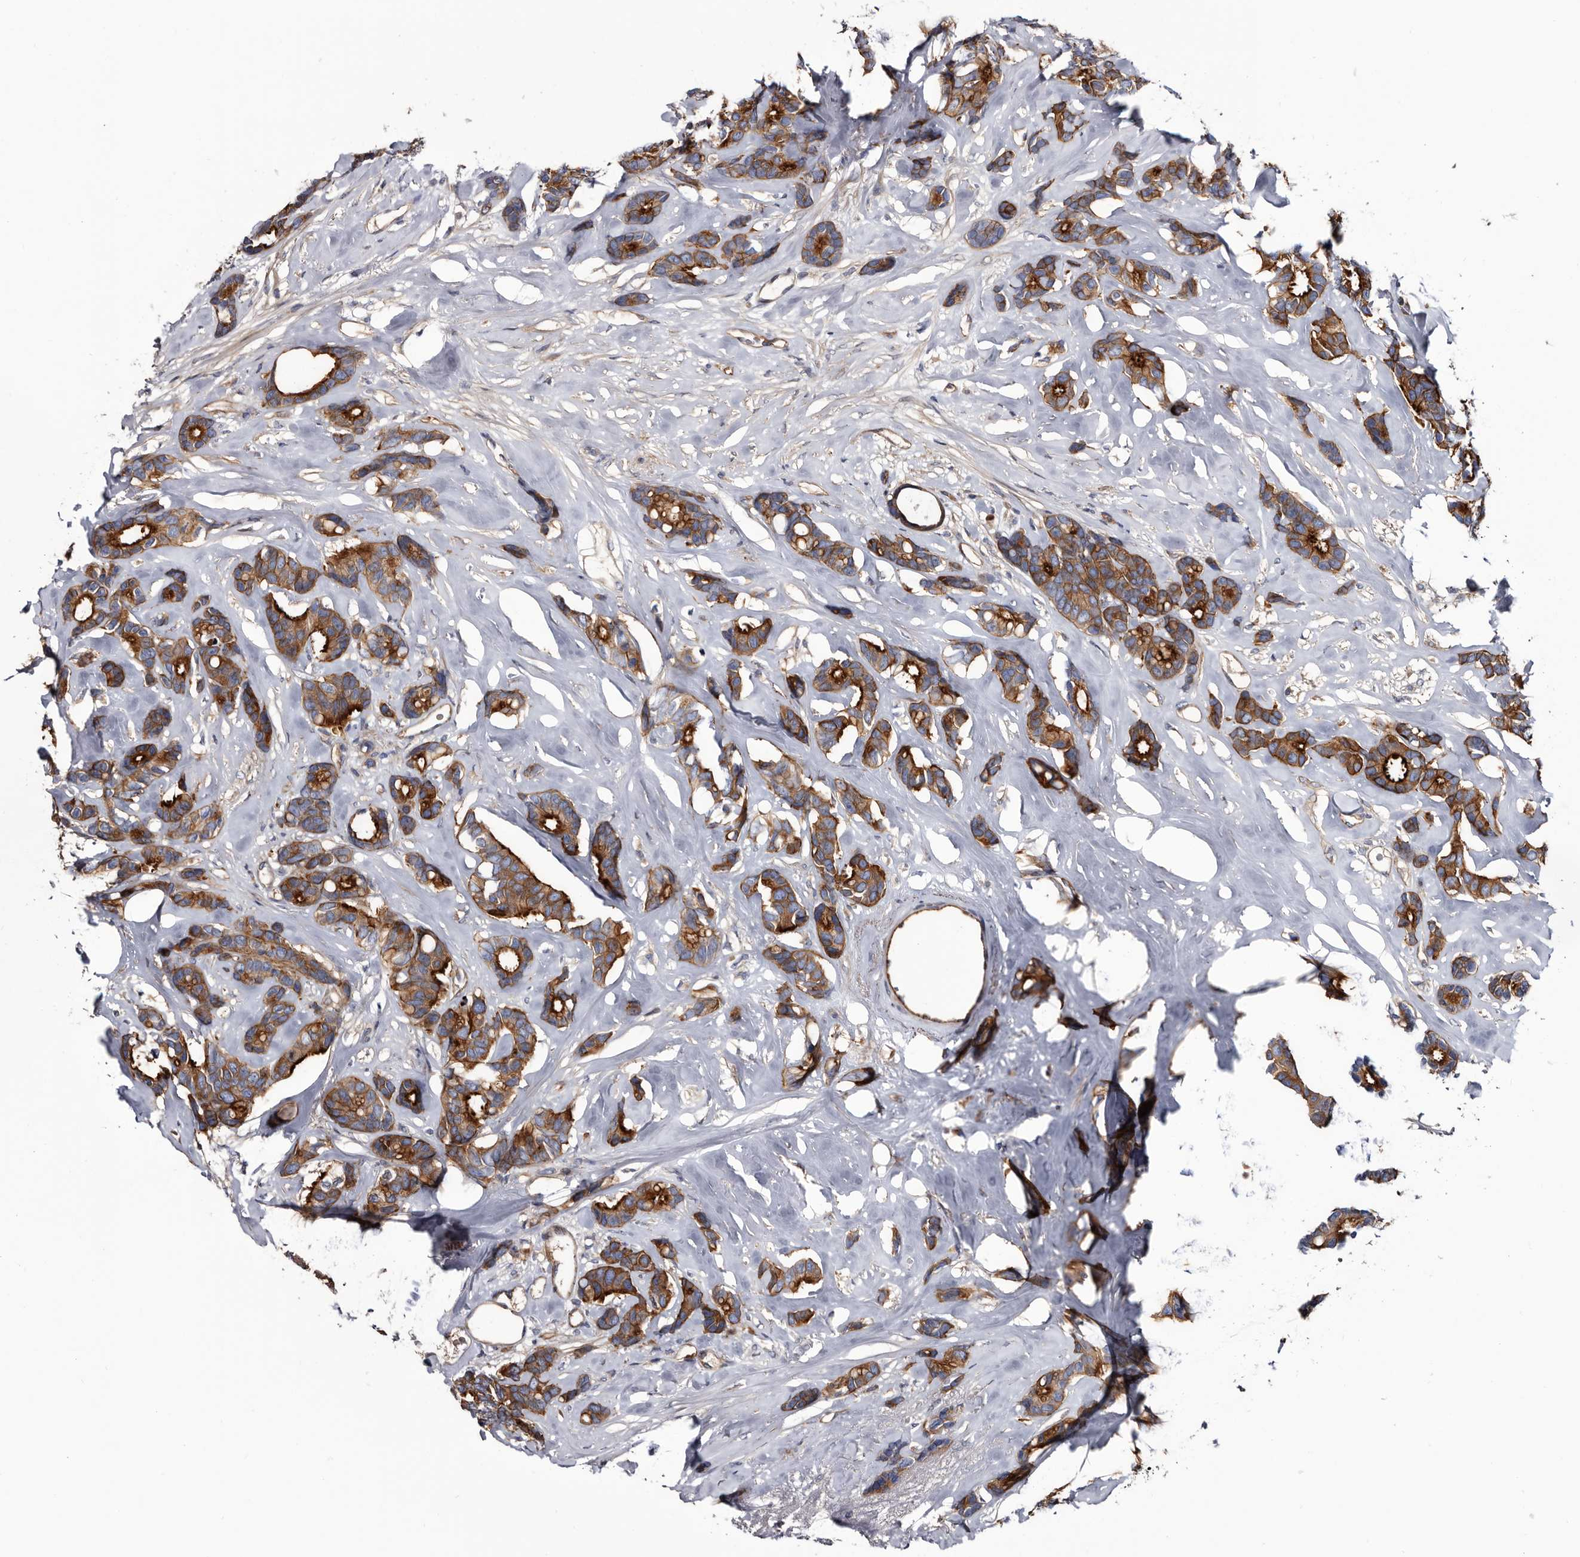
{"staining": {"intensity": "strong", "quantity": ">75%", "location": "cytoplasmic/membranous"}, "tissue": "breast cancer", "cell_type": "Tumor cells", "image_type": "cancer", "snomed": [{"axis": "morphology", "description": "Duct carcinoma"}, {"axis": "topography", "description": "Breast"}], "caption": "Immunohistochemical staining of breast intraductal carcinoma demonstrates strong cytoplasmic/membranous protein positivity in about >75% of tumor cells.", "gene": "TSPAN17", "patient": {"sex": "female", "age": 87}}